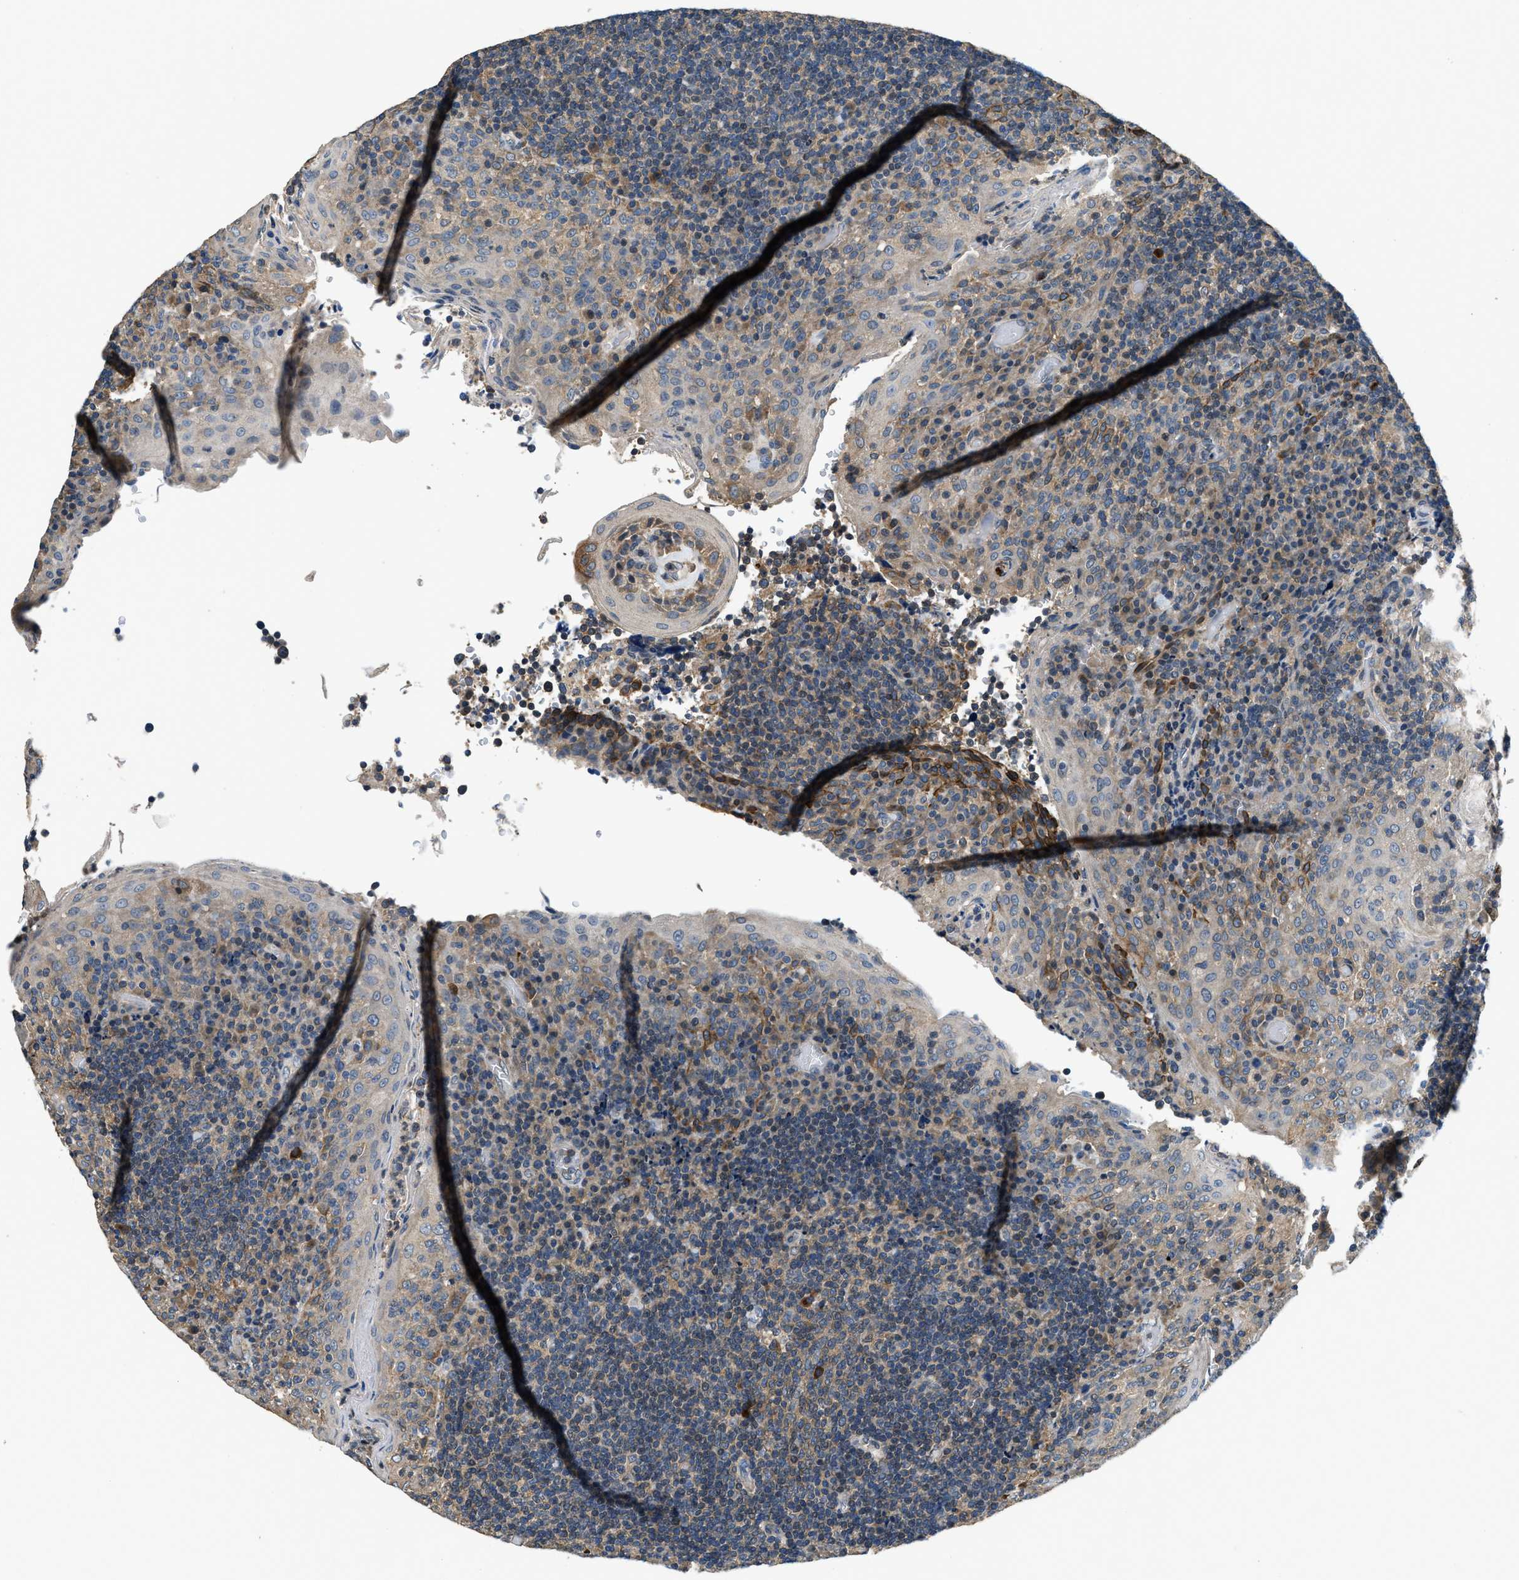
{"staining": {"intensity": "weak", "quantity": ">75%", "location": "cytoplasmic/membranous"}, "tissue": "tonsil", "cell_type": "Germinal center cells", "image_type": "normal", "snomed": [{"axis": "morphology", "description": "Normal tissue, NOS"}, {"axis": "topography", "description": "Tonsil"}], "caption": "The photomicrograph exhibits staining of benign tonsil, revealing weak cytoplasmic/membranous protein expression (brown color) within germinal center cells. The staining was performed using DAB (3,3'-diaminobenzidine) to visualize the protein expression in brown, while the nuclei were stained in blue with hematoxylin (Magnification: 20x).", "gene": "SSH2", "patient": {"sex": "male", "age": 17}}